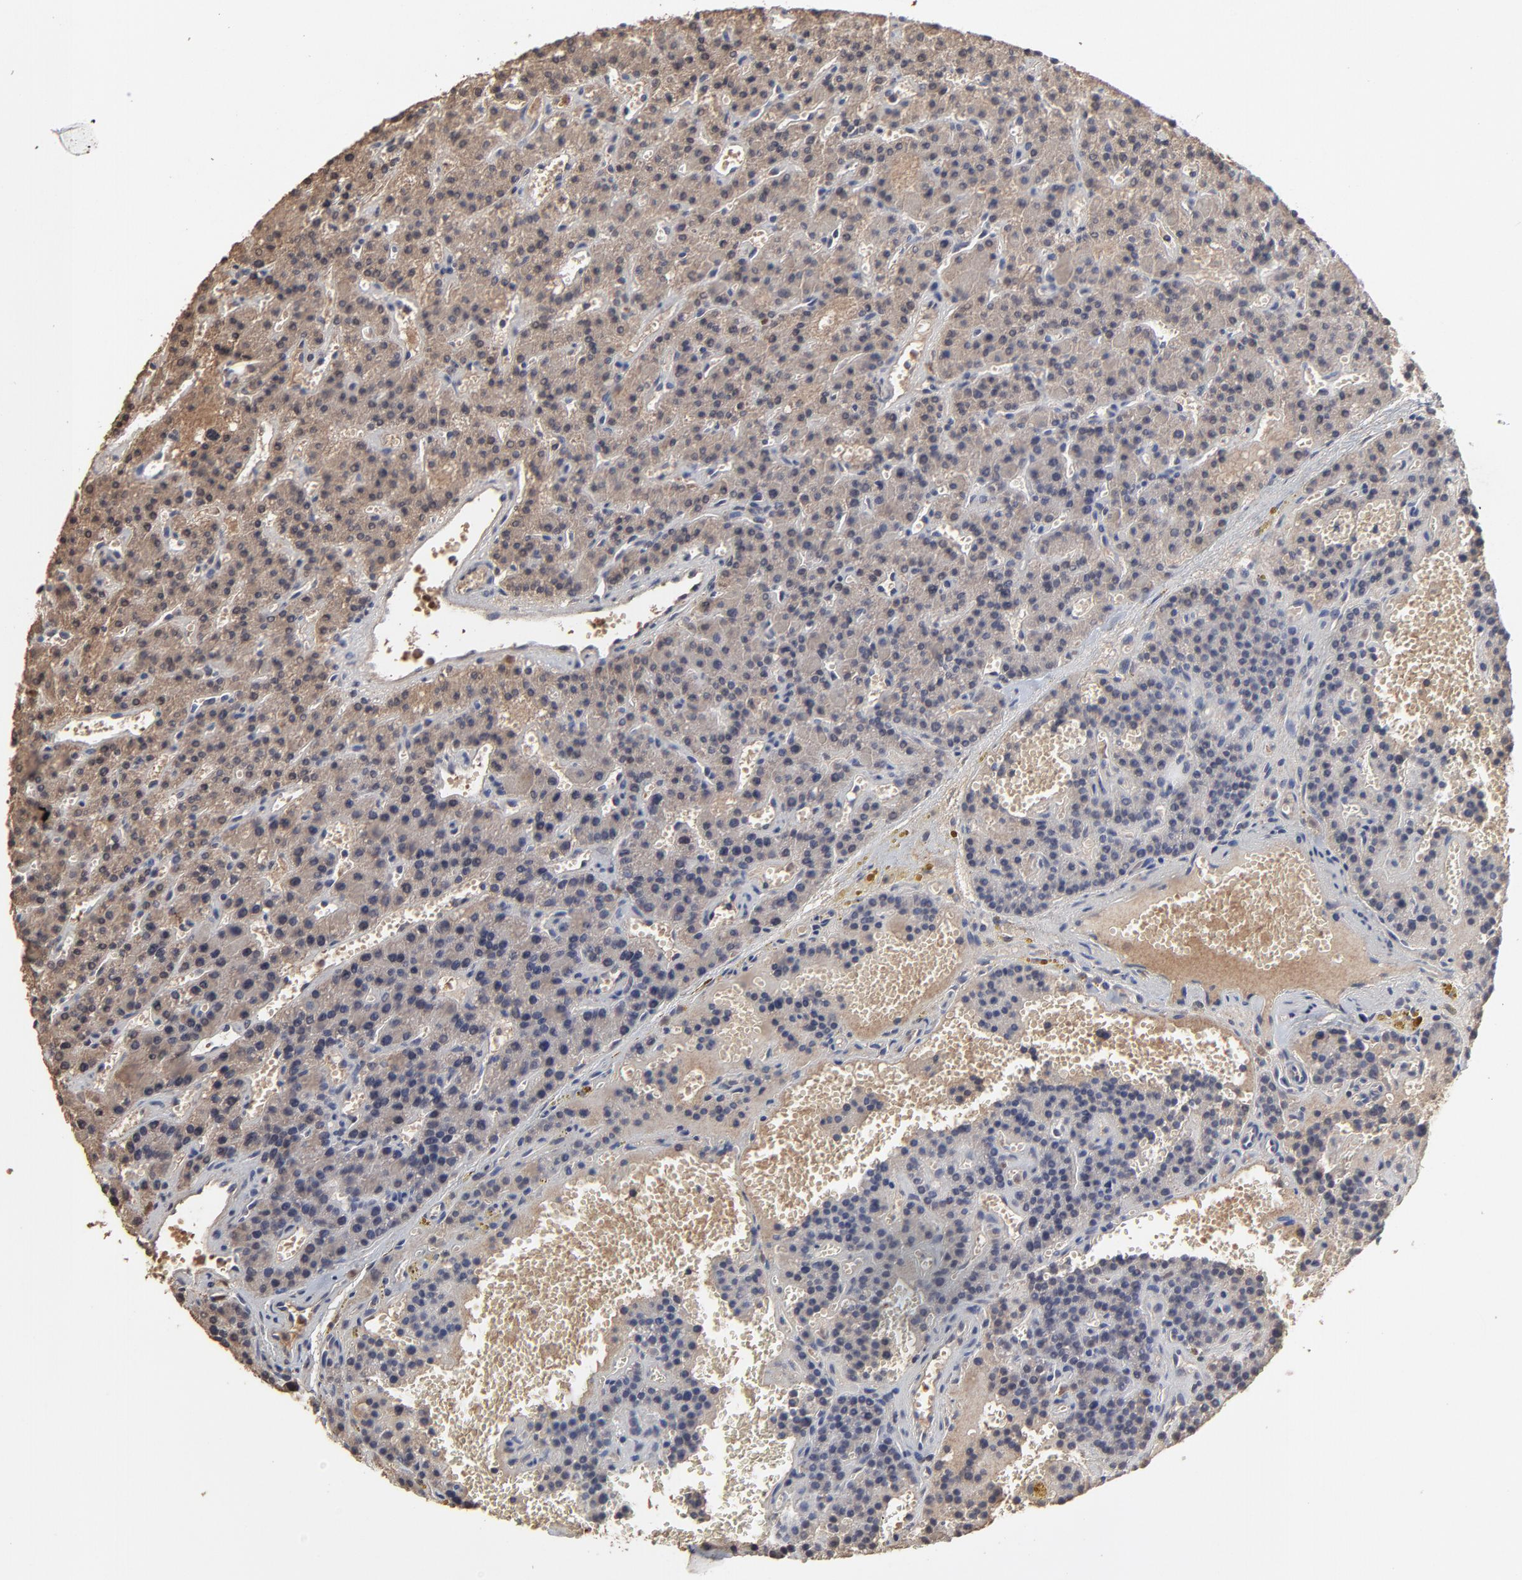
{"staining": {"intensity": "weak", "quantity": ">75%", "location": "cytoplasmic/membranous"}, "tissue": "parathyroid gland", "cell_type": "Glandular cells", "image_type": "normal", "snomed": [{"axis": "morphology", "description": "Normal tissue, NOS"}, {"axis": "topography", "description": "Parathyroid gland"}], "caption": "DAB (3,3'-diaminobenzidine) immunohistochemical staining of benign parathyroid gland reveals weak cytoplasmic/membranous protein expression in approximately >75% of glandular cells.", "gene": "VPREB3", "patient": {"sex": "male", "age": 25}}